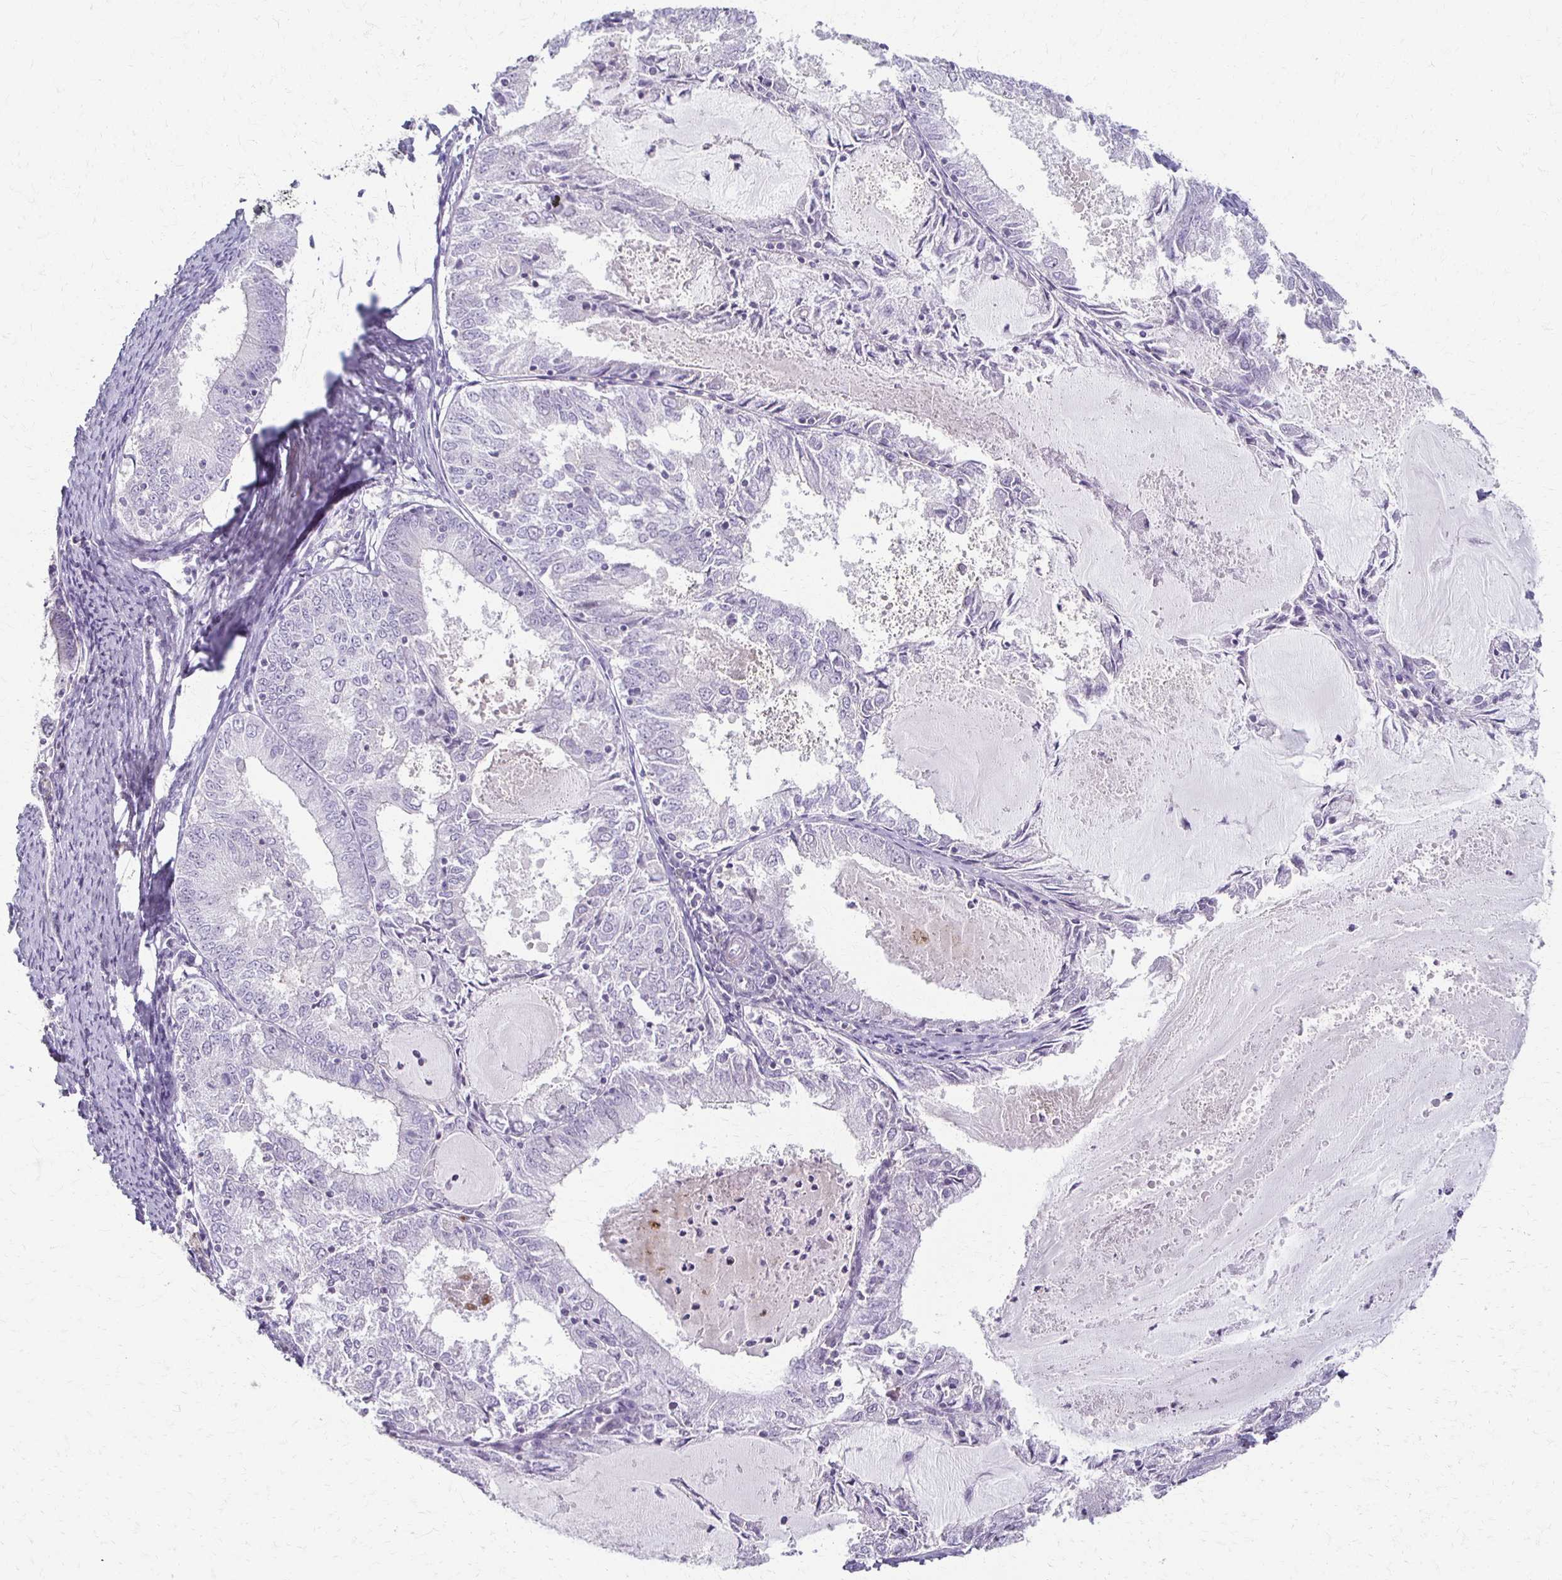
{"staining": {"intensity": "negative", "quantity": "none", "location": "none"}, "tissue": "endometrial cancer", "cell_type": "Tumor cells", "image_type": "cancer", "snomed": [{"axis": "morphology", "description": "Adenocarcinoma, NOS"}, {"axis": "topography", "description": "Endometrium"}], "caption": "A high-resolution photomicrograph shows immunohistochemistry staining of endometrial cancer (adenocarcinoma), which demonstrates no significant positivity in tumor cells.", "gene": "FOXO4", "patient": {"sex": "female", "age": 57}}